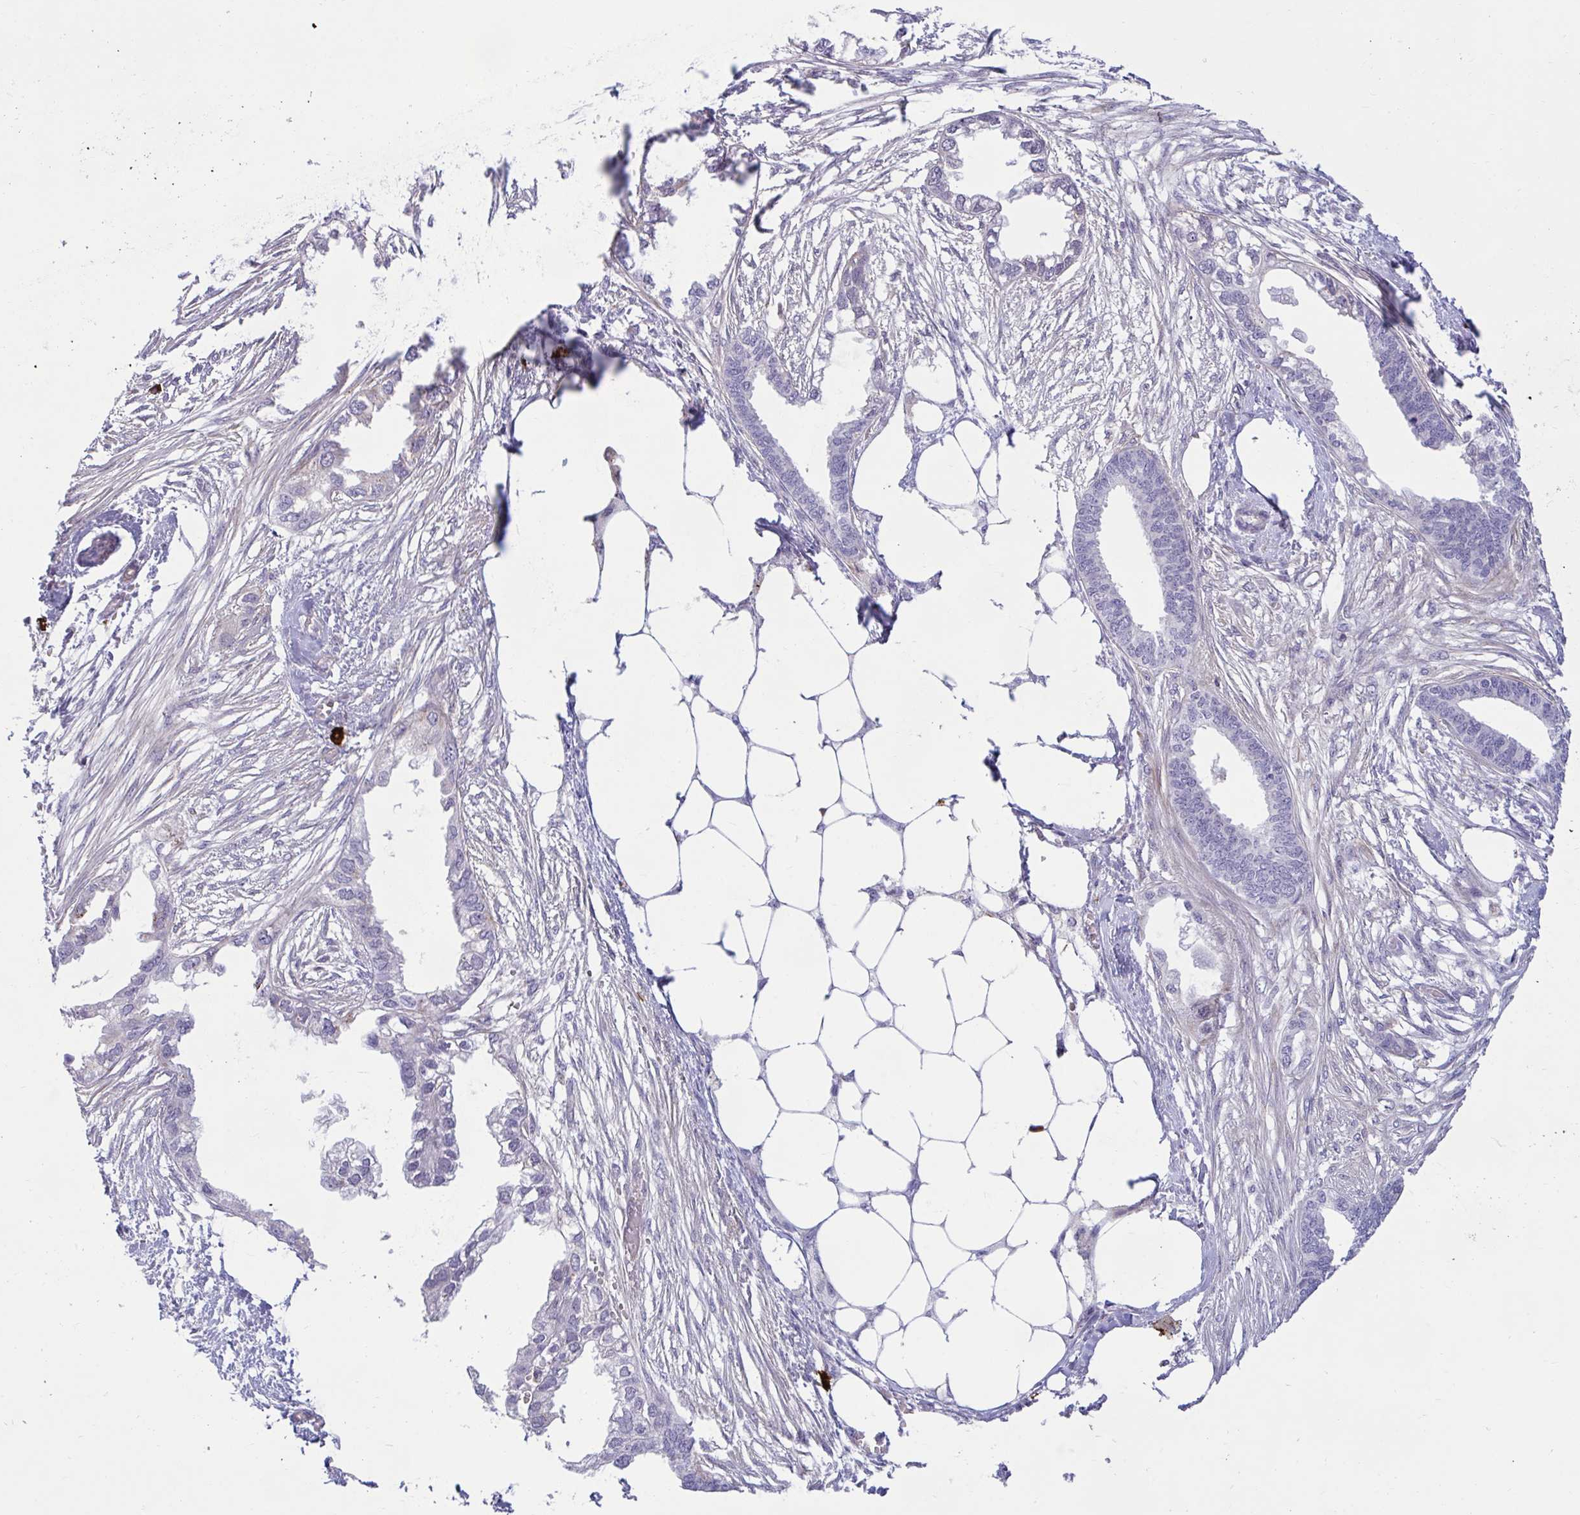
{"staining": {"intensity": "negative", "quantity": "none", "location": "none"}, "tissue": "endometrial cancer", "cell_type": "Tumor cells", "image_type": "cancer", "snomed": [{"axis": "morphology", "description": "Adenocarcinoma, NOS"}, {"axis": "morphology", "description": "Adenocarcinoma, metastatic, NOS"}, {"axis": "topography", "description": "Adipose tissue"}, {"axis": "topography", "description": "Endometrium"}], "caption": "High power microscopy micrograph of an immunohistochemistry (IHC) histopathology image of endometrial cancer, revealing no significant positivity in tumor cells.", "gene": "FAM219B", "patient": {"sex": "female", "age": 67}}